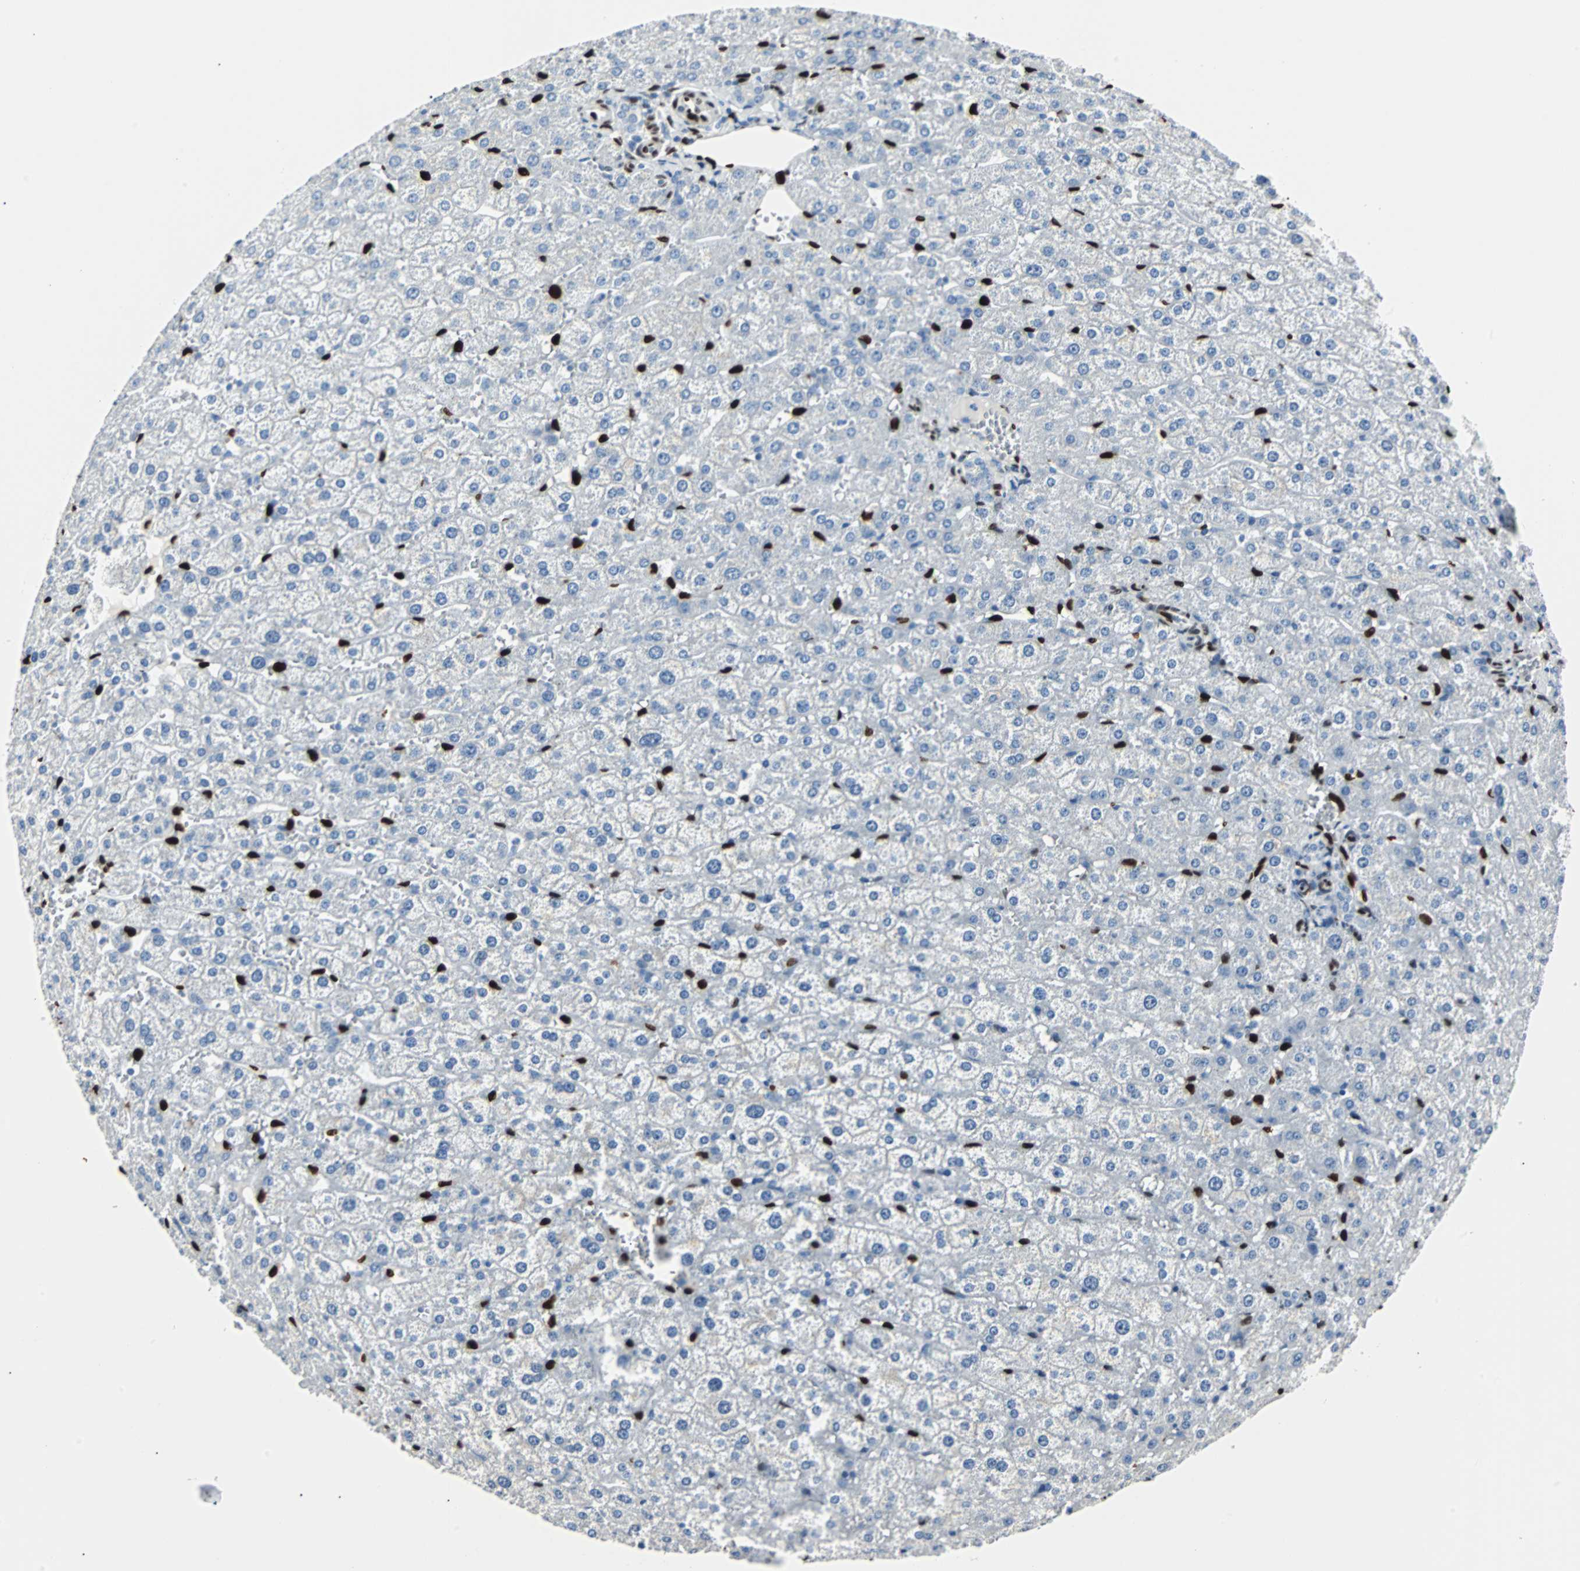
{"staining": {"intensity": "negative", "quantity": "none", "location": "none"}, "tissue": "liver", "cell_type": "Cholangiocytes", "image_type": "normal", "snomed": [{"axis": "morphology", "description": "Normal tissue, NOS"}, {"axis": "morphology", "description": "Fibrosis, NOS"}, {"axis": "topography", "description": "Liver"}], "caption": "Cholangiocytes are negative for protein expression in benign human liver. (Stains: DAB immunohistochemistry (IHC) with hematoxylin counter stain, Microscopy: brightfield microscopy at high magnification).", "gene": "IL33", "patient": {"sex": "female", "age": 29}}